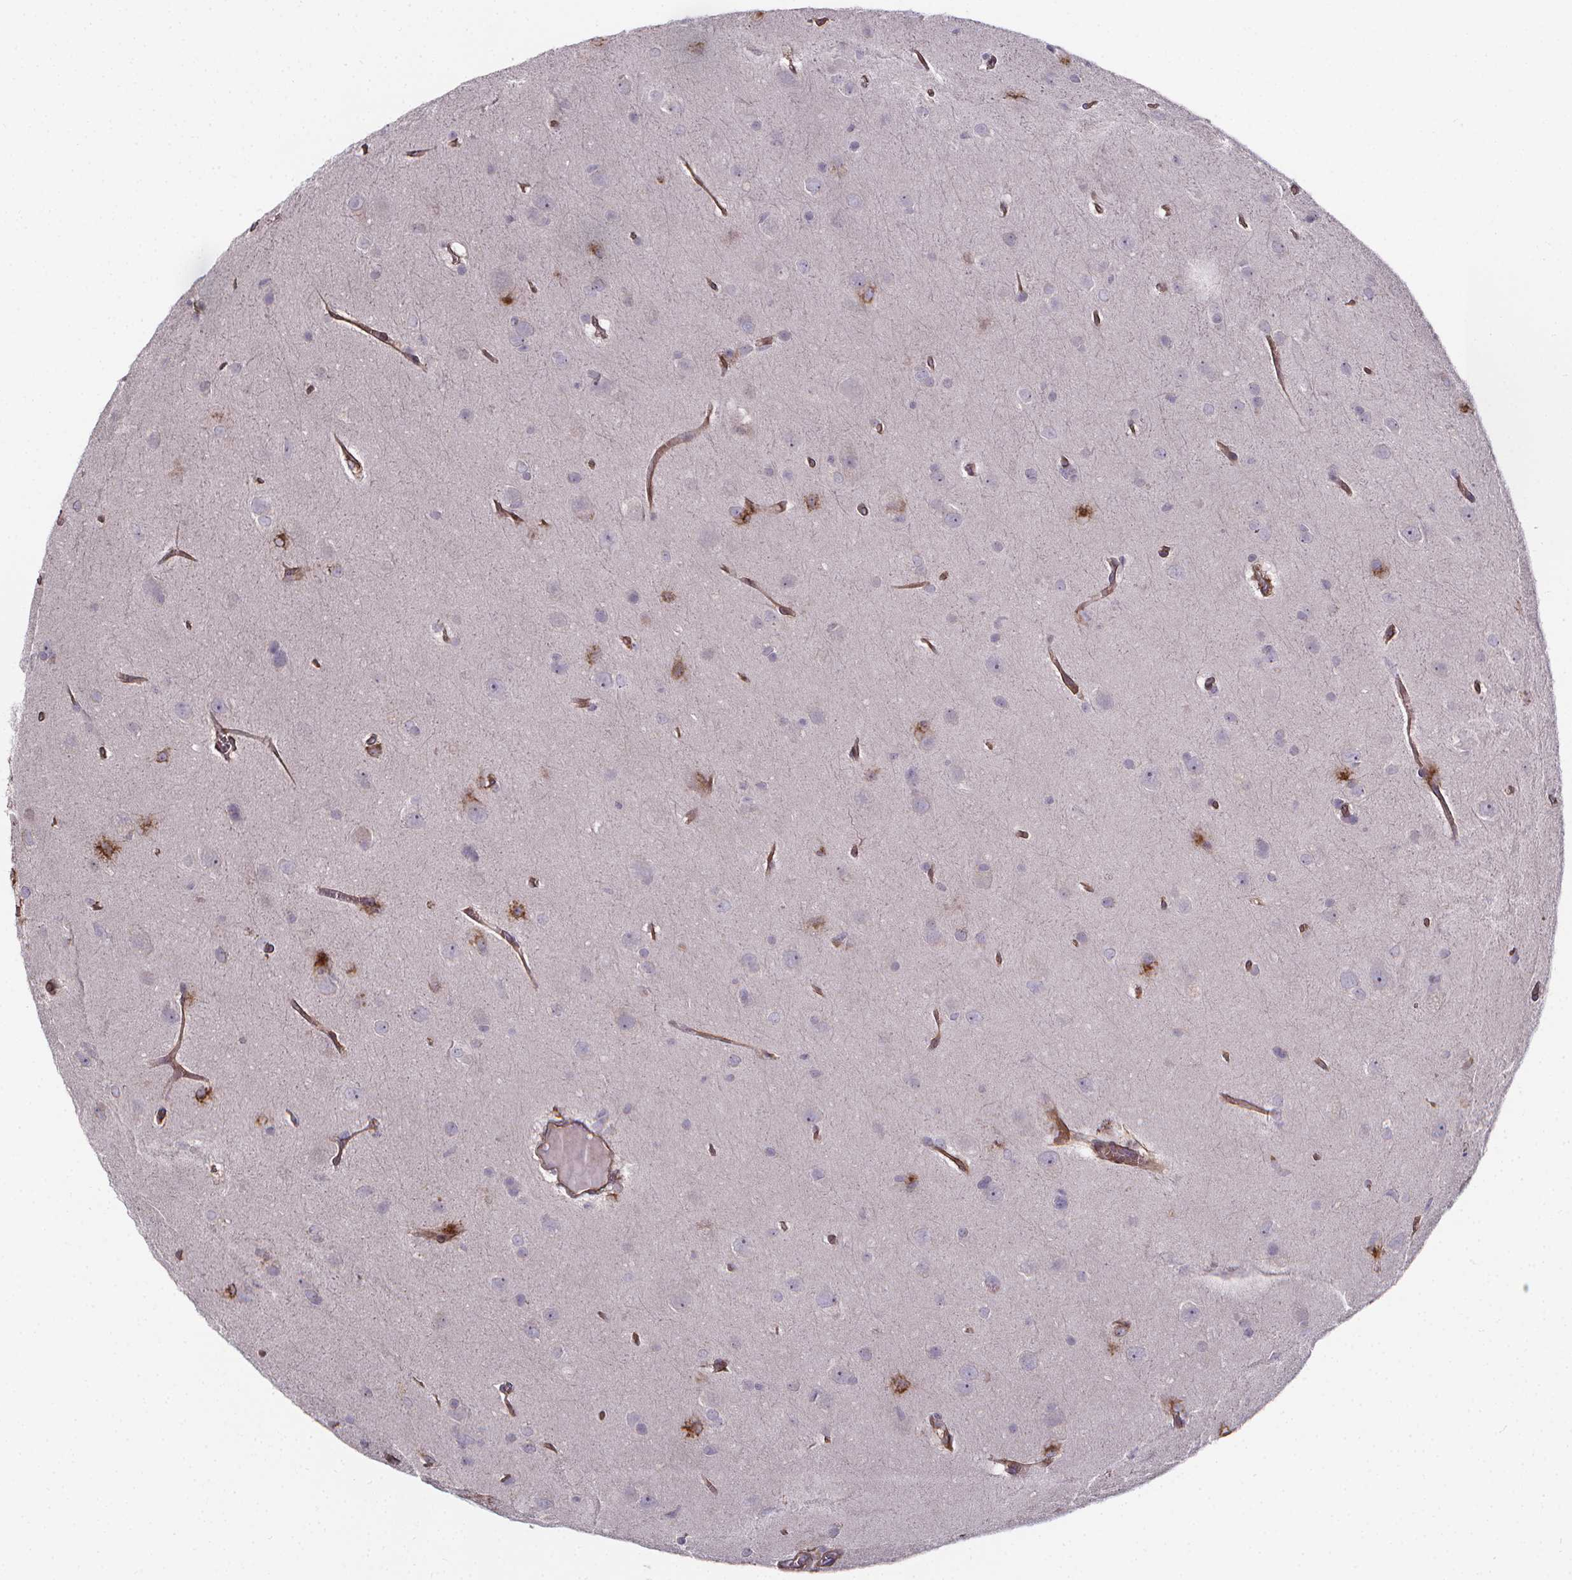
{"staining": {"intensity": "negative", "quantity": "none", "location": "none"}, "tissue": "glioma", "cell_type": "Tumor cells", "image_type": "cancer", "snomed": [{"axis": "morphology", "description": "Glioma, malignant, Low grade"}, {"axis": "topography", "description": "Brain"}], "caption": "IHC image of neoplastic tissue: human glioma stained with DAB exhibits no significant protein expression in tumor cells.", "gene": "AEBP1", "patient": {"sex": "male", "age": 58}}